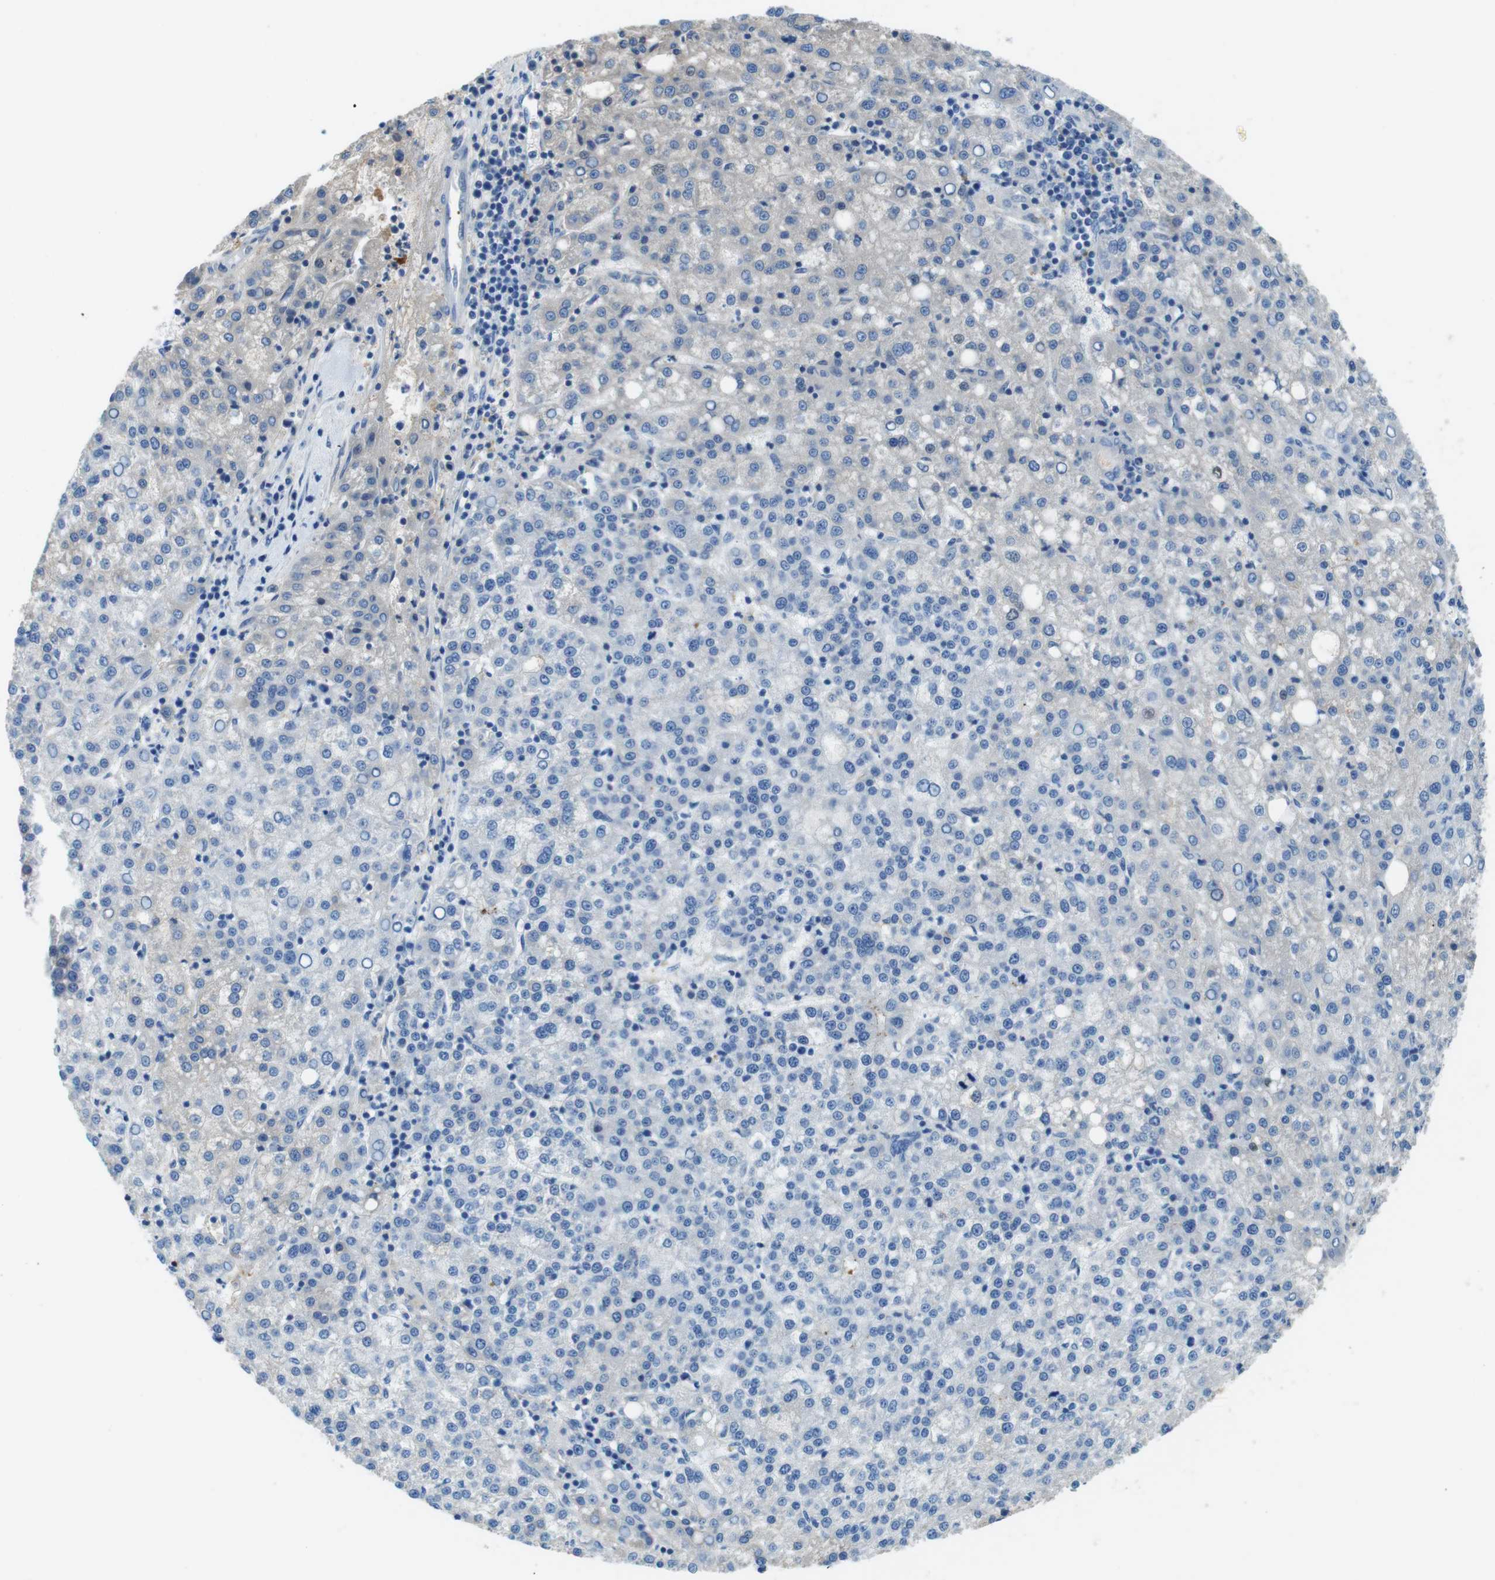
{"staining": {"intensity": "weak", "quantity": "<25%", "location": "cytoplasmic/membranous"}, "tissue": "liver cancer", "cell_type": "Tumor cells", "image_type": "cancer", "snomed": [{"axis": "morphology", "description": "Carcinoma, Hepatocellular, NOS"}, {"axis": "topography", "description": "Liver"}], "caption": "Protein analysis of liver cancer shows no significant expression in tumor cells. Nuclei are stained in blue.", "gene": "TMPRSS15", "patient": {"sex": "female", "age": 58}}